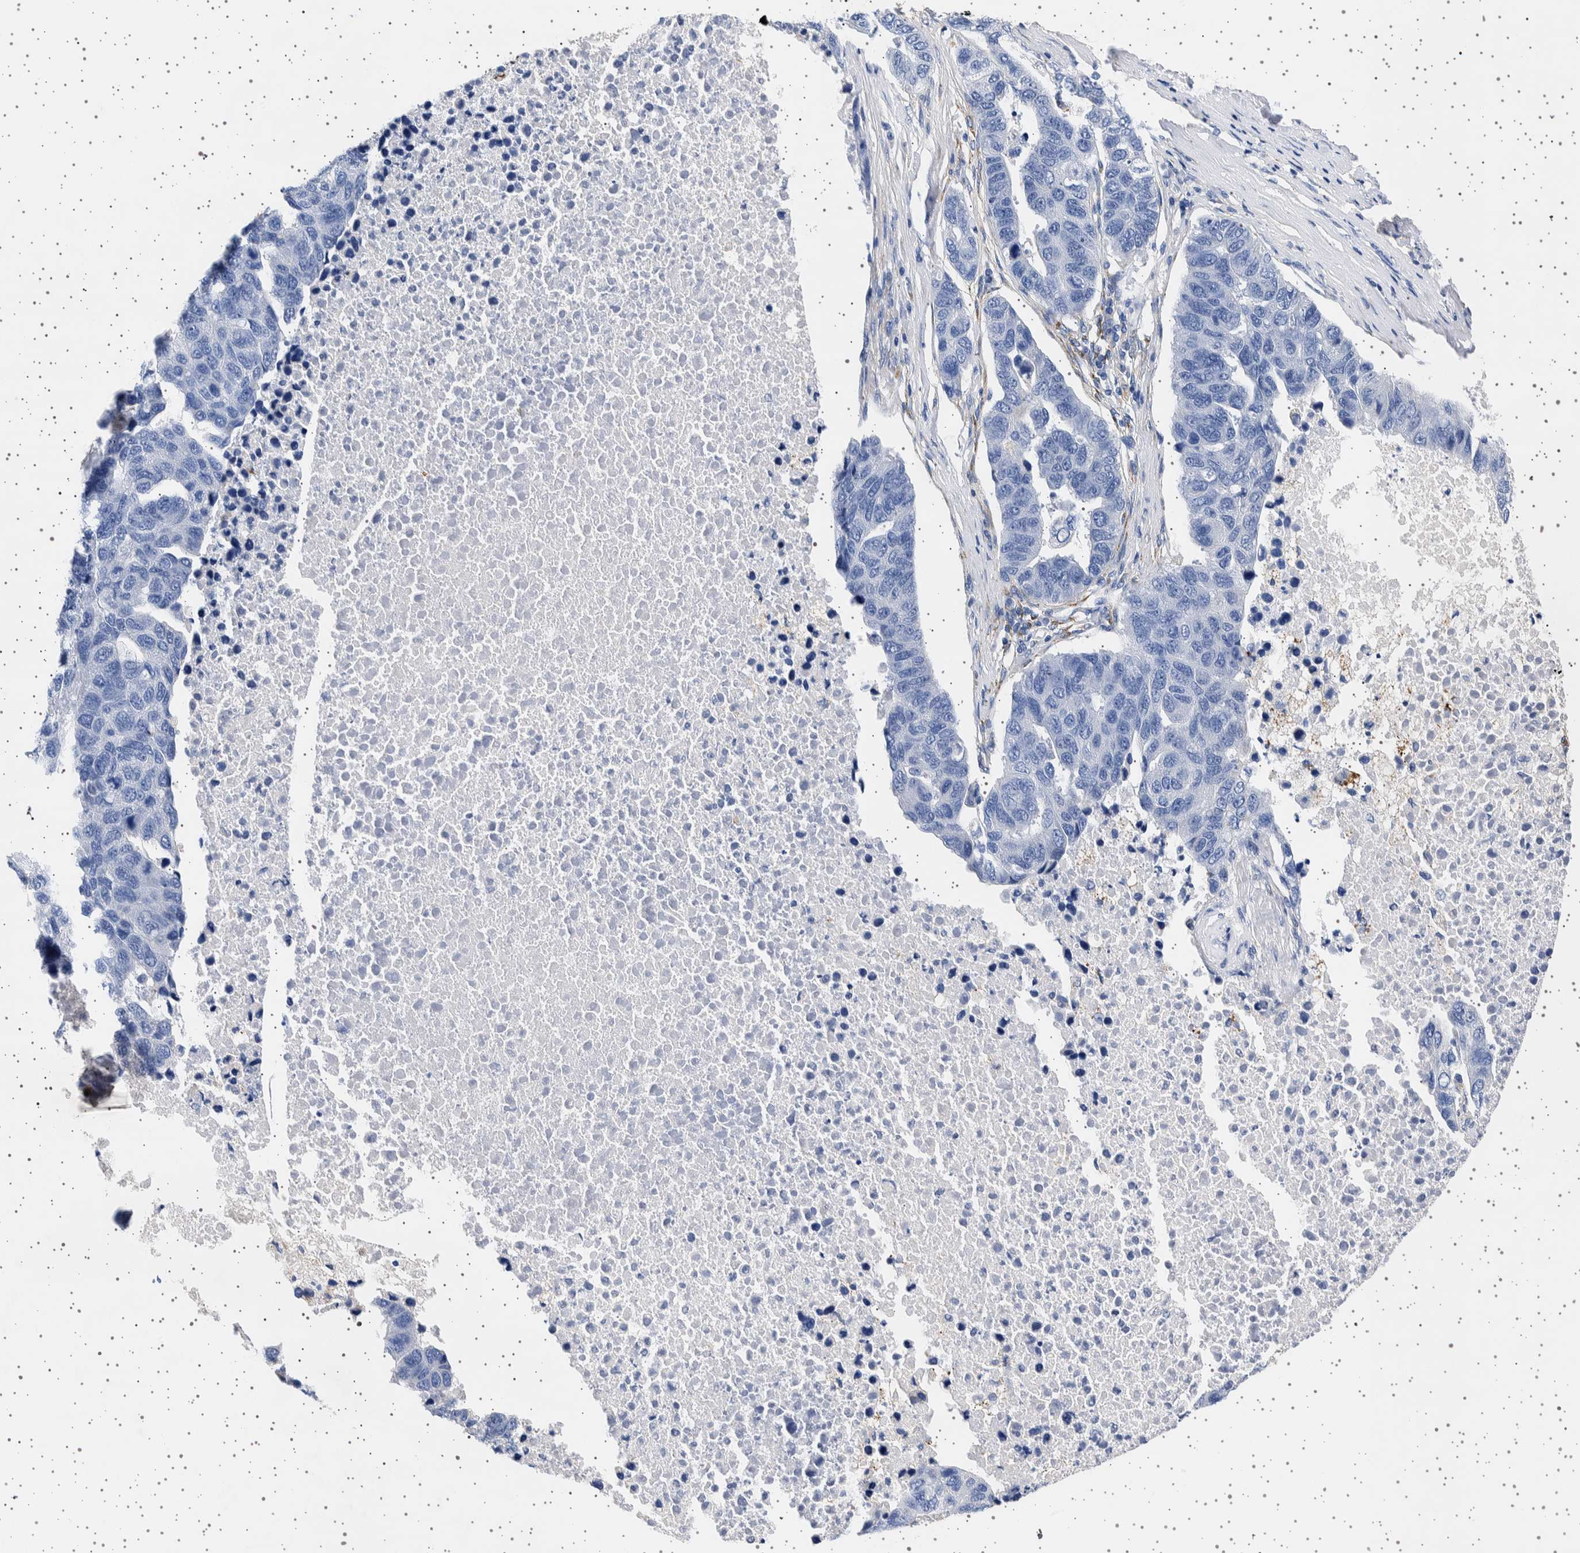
{"staining": {"intensity": "negative", "quantity": "none", "location": "none"}, "tissue": "pancreatic cancer", "cell_type": "Tumor cells", "image_type": "cancer", "snomed": [{"axis": "morphology", "description": "Adenocarcinoma, NOS"}, {"axis": "topography", "description": "Pancreas"}], "caption": "High magnification brightfield microscopy of pancreatic cancer (adenocarcinoma) stained with DAB (3,3'-diaminobenzidine) (brown) and counterstained with hematoxylin (blue): tumor cells show no significant positivity.", "gene": "SEPTIN4", "patient": {"sex": "female", "age": 61}}